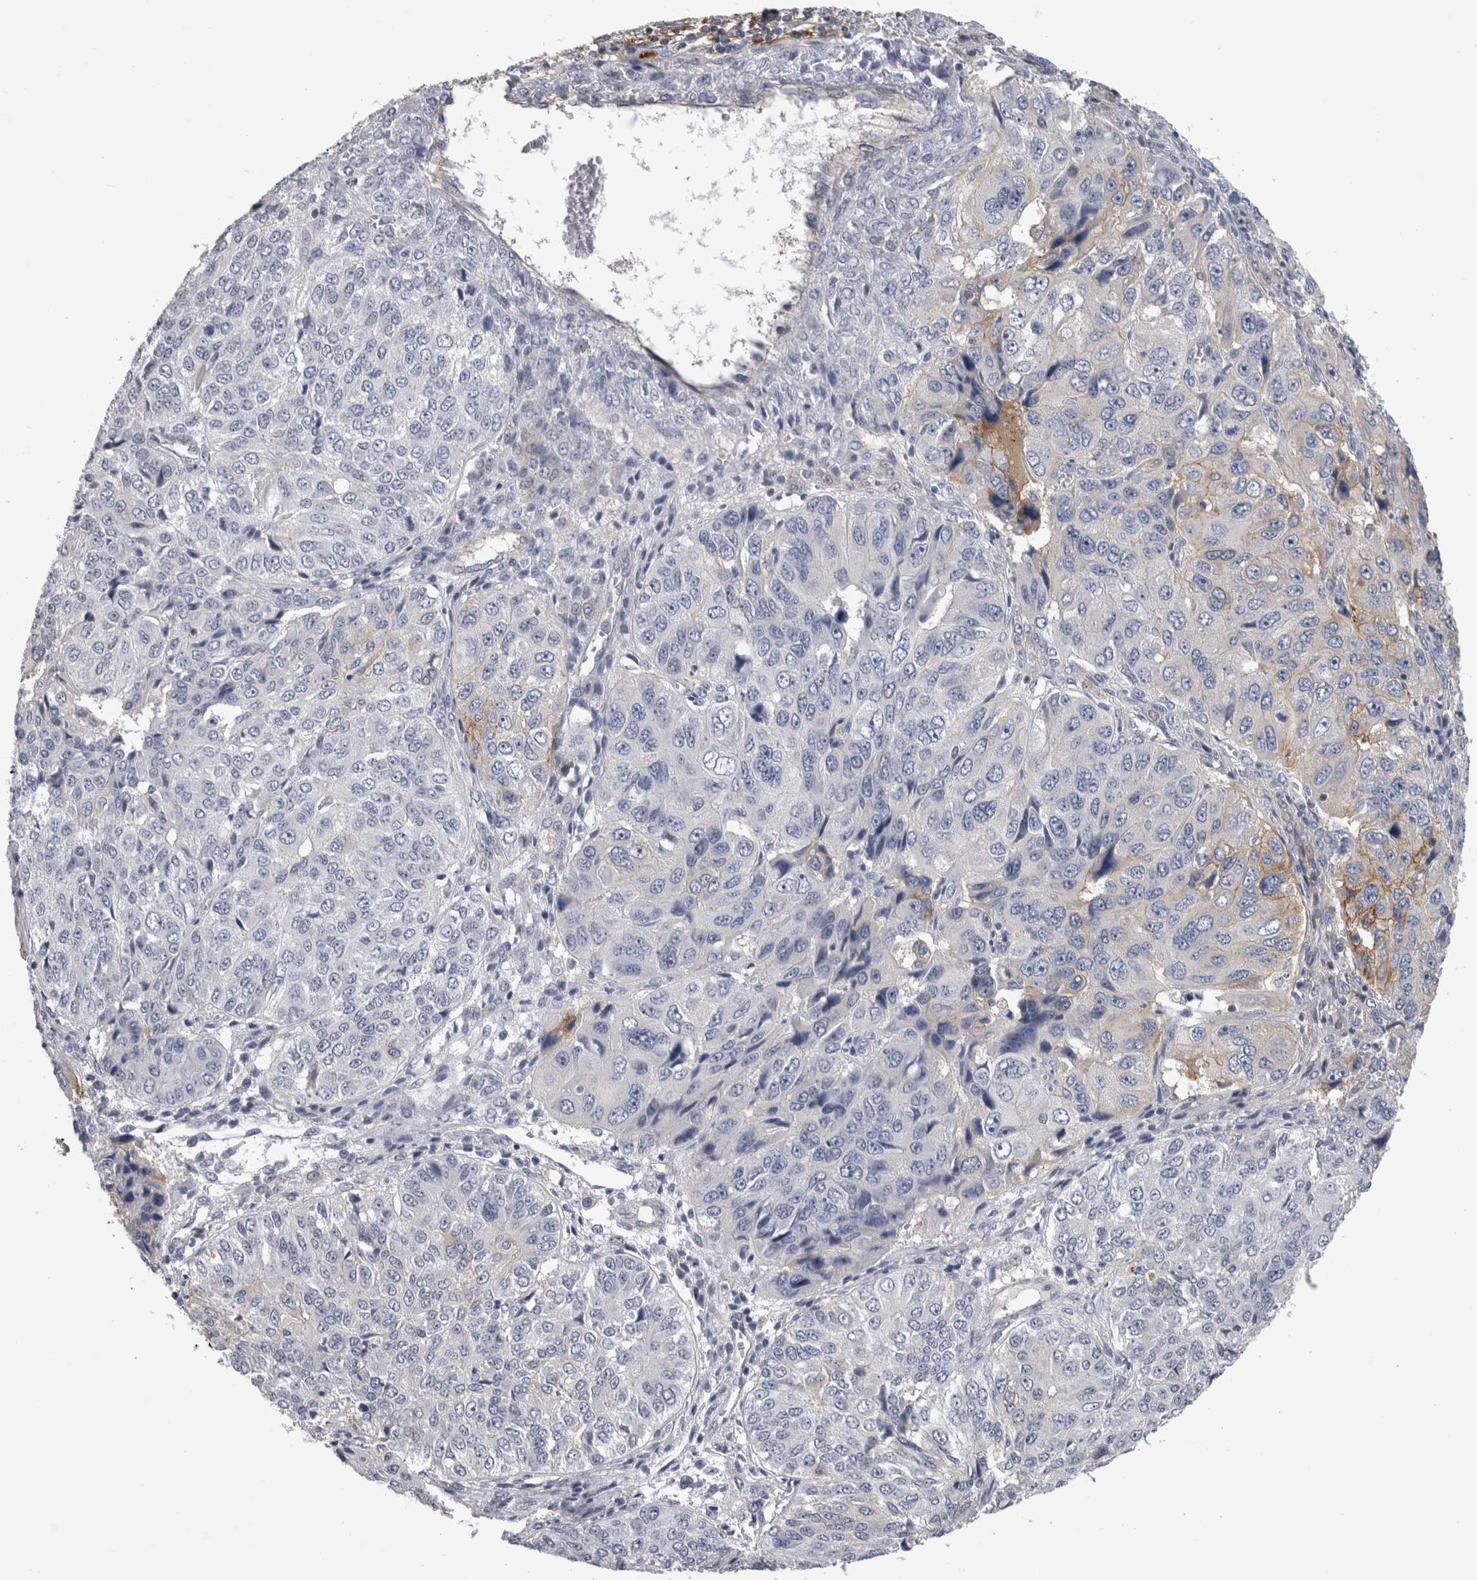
{"staining": {"intensity": "weak", "quantity": "<25%", "location": "cytoplasmic/membranous"}, "tissue": "ovarian cancer", "cell_type": "Tumor cells", "image_type": "cancer", "snomed": [{"axis": "morphology", "description": "Carcinoma, endometroid"}, {"axis": "topography", "description": "Ovary"}], "caption": "Immunohistochemistry (IHC) of ovarian cancer (endometroid carcinoma) demonstrates no expression in tumor cells. (DAB IHC, high magnification).", "gene": "AFMID", "patient": {"sex": "female", "age": 51}}